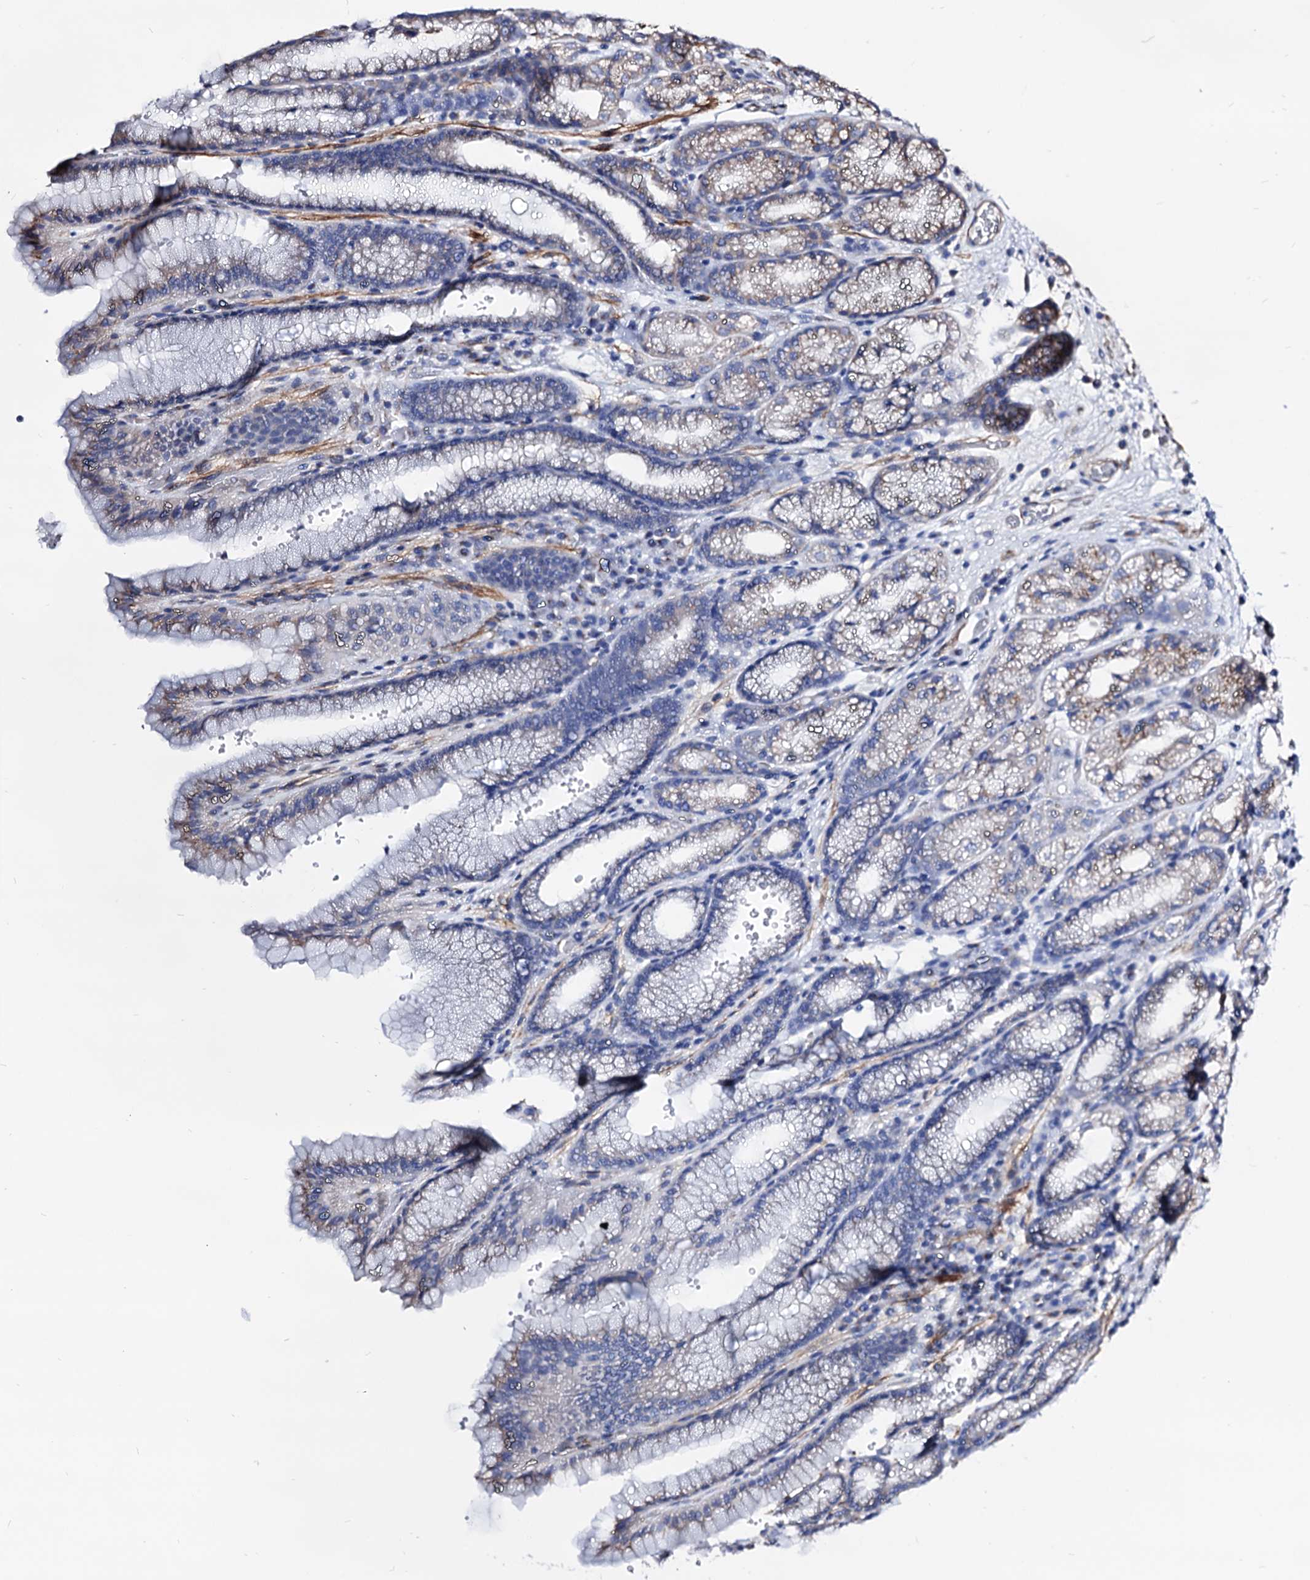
{"staining": {"intensity": "moderate", "quantity": "25%-75%", "location": "cytoplasmic/membranous"}, "tissue": "stomach", "cell_type": "Glandular cells", "image_type": "normal", "snomed": [{"axis": "morphology", "description": "Normal tissue, NOS"}, {"axis": "morphology", "description": "Adenocarcinoma, NOS"}, {"axis": "topography", "description": "Stomach"}], "caption": "Immunohistochemical staining of benign human stomach reveals moderate cytoplasmic/membranous protein positivity in about 25%-75% of glandular cells.", "gene": "WDR11", "patient": {"sex": "male", "age": 57}}